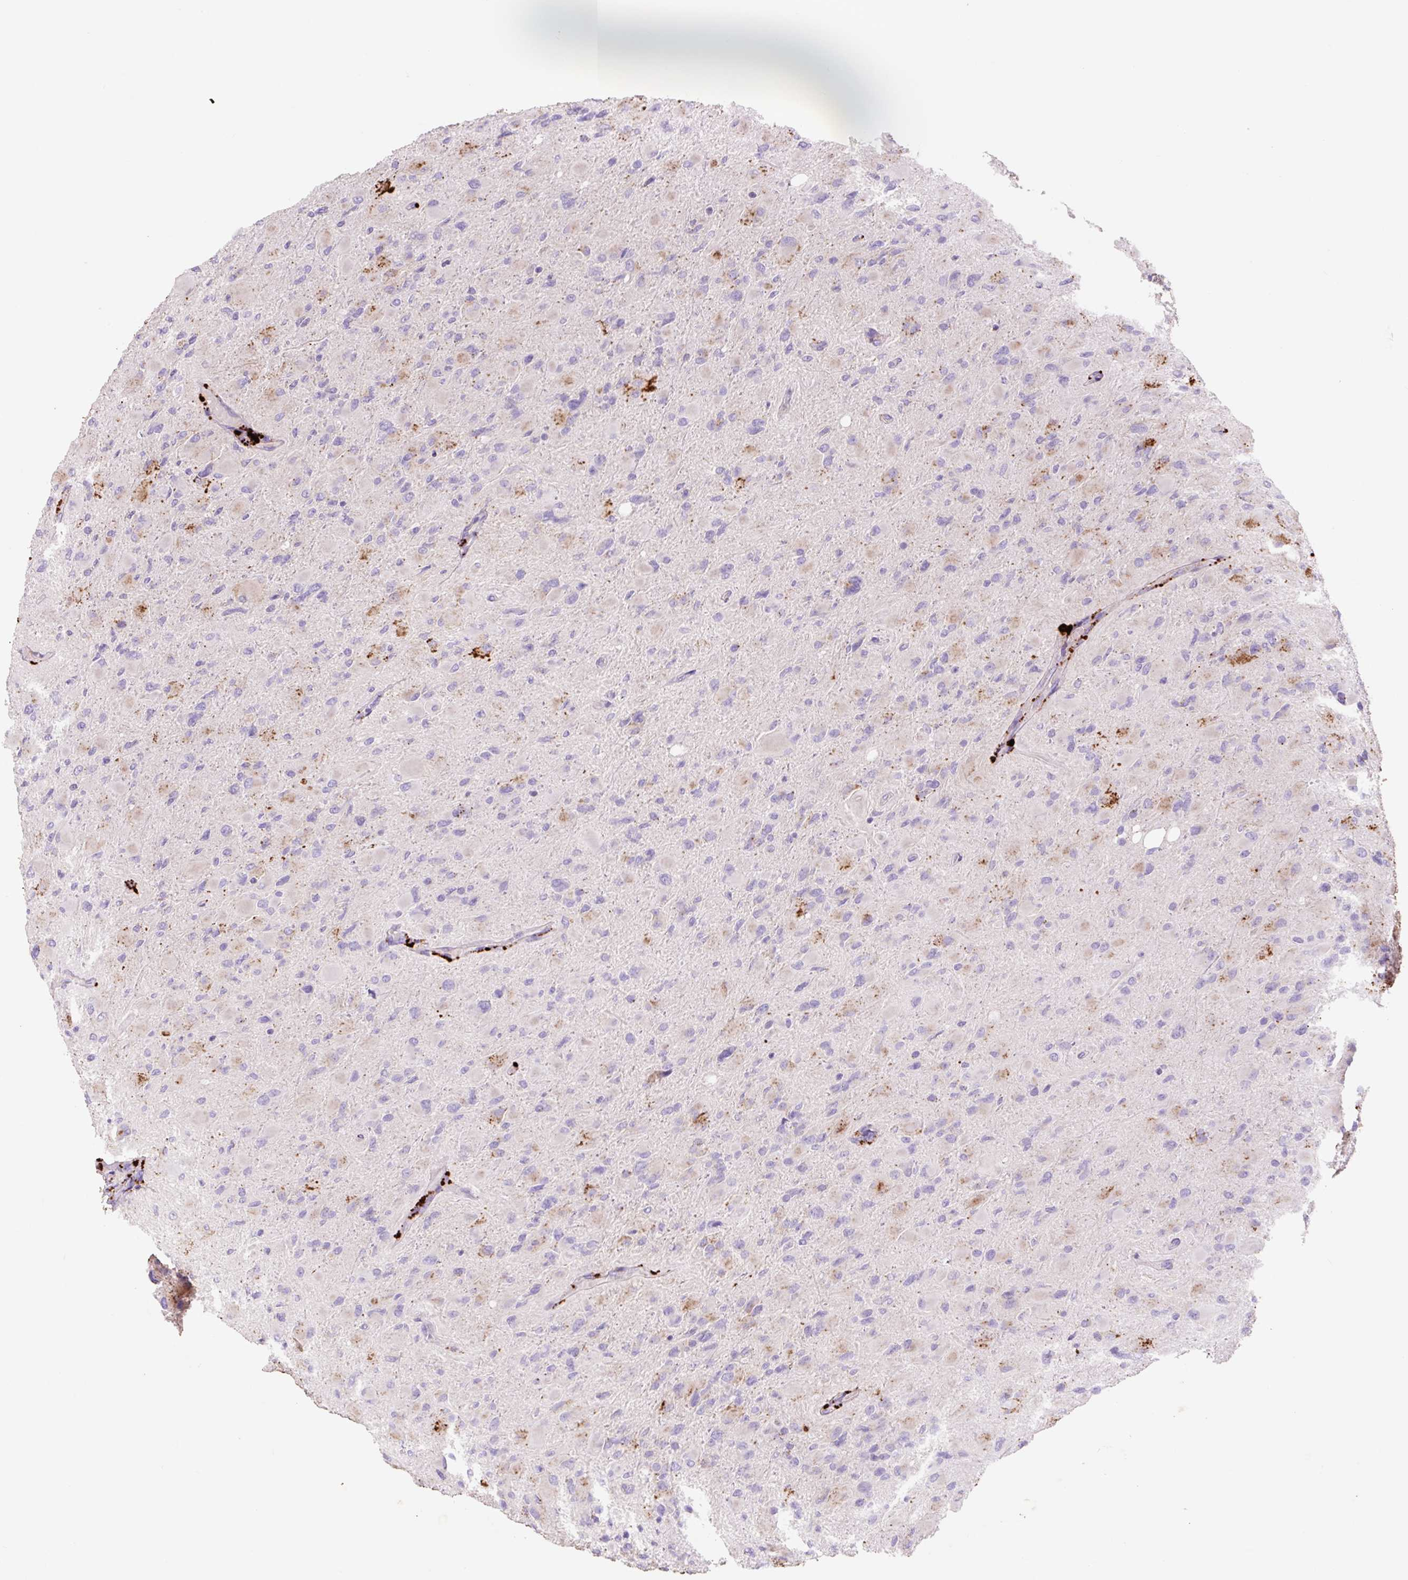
{"staining": {"intensity": "negative", "quantity": "none", "location": "none"}, "tissue": "glioma", "cell_type": "Tumor cells", "image_type": "cancer", "snomed": [{"axis": "morphology", "description": "Glioma, malignant, High grade"}, {"axis": "topography", "description": "Cerebral cortex"}], "caption": "Tumor cells are negative for protein expression in human malignant glioma (high-grade). (DAB (3,3'-diaminobenzidine) IHC visualized using brightfield microscopy, high magnification).", "gene": "HEXA", "patient": {"sex": "female", "age": 36}}